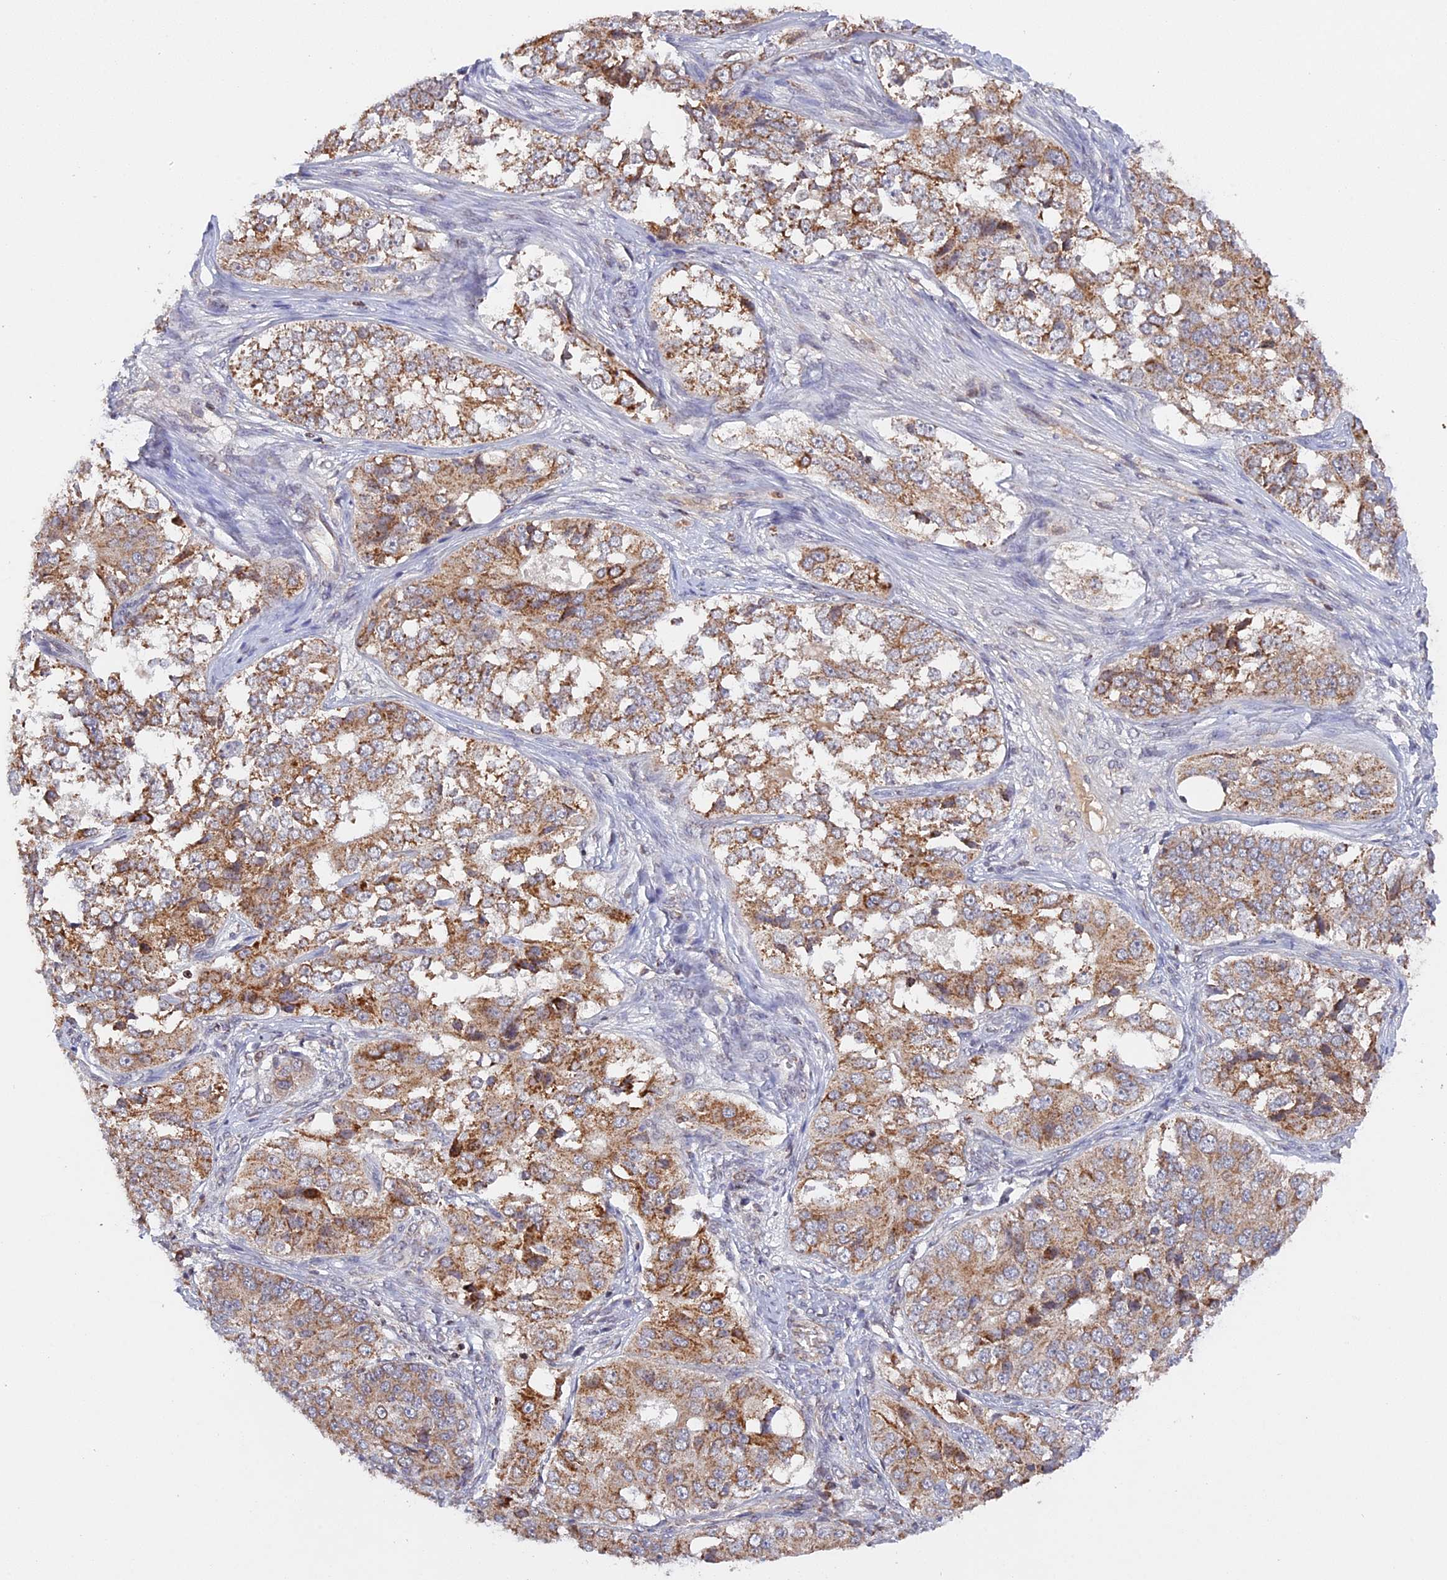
{"staining": {"intensity": "moderate", "quantity": "25%-75%", "location": "cytoplasmic/membranous"}, "tissue": "ovarian cancer", "cell_type": "Tumor cells", "image_type": "cancer", "snomed": [{"axis": "morphology", "description": "Carcinoma, endometroid"}, {"axis": "topography", "description": "Ovary"}], "caption": "Moderate cytoplasmic/membranous protein expression is appreciated in about 25%-75% of tumor cells in ovarian endometroid carcinoma.", "gene": "MPV17L", "patient": {"sex": "female", "age": 51}}